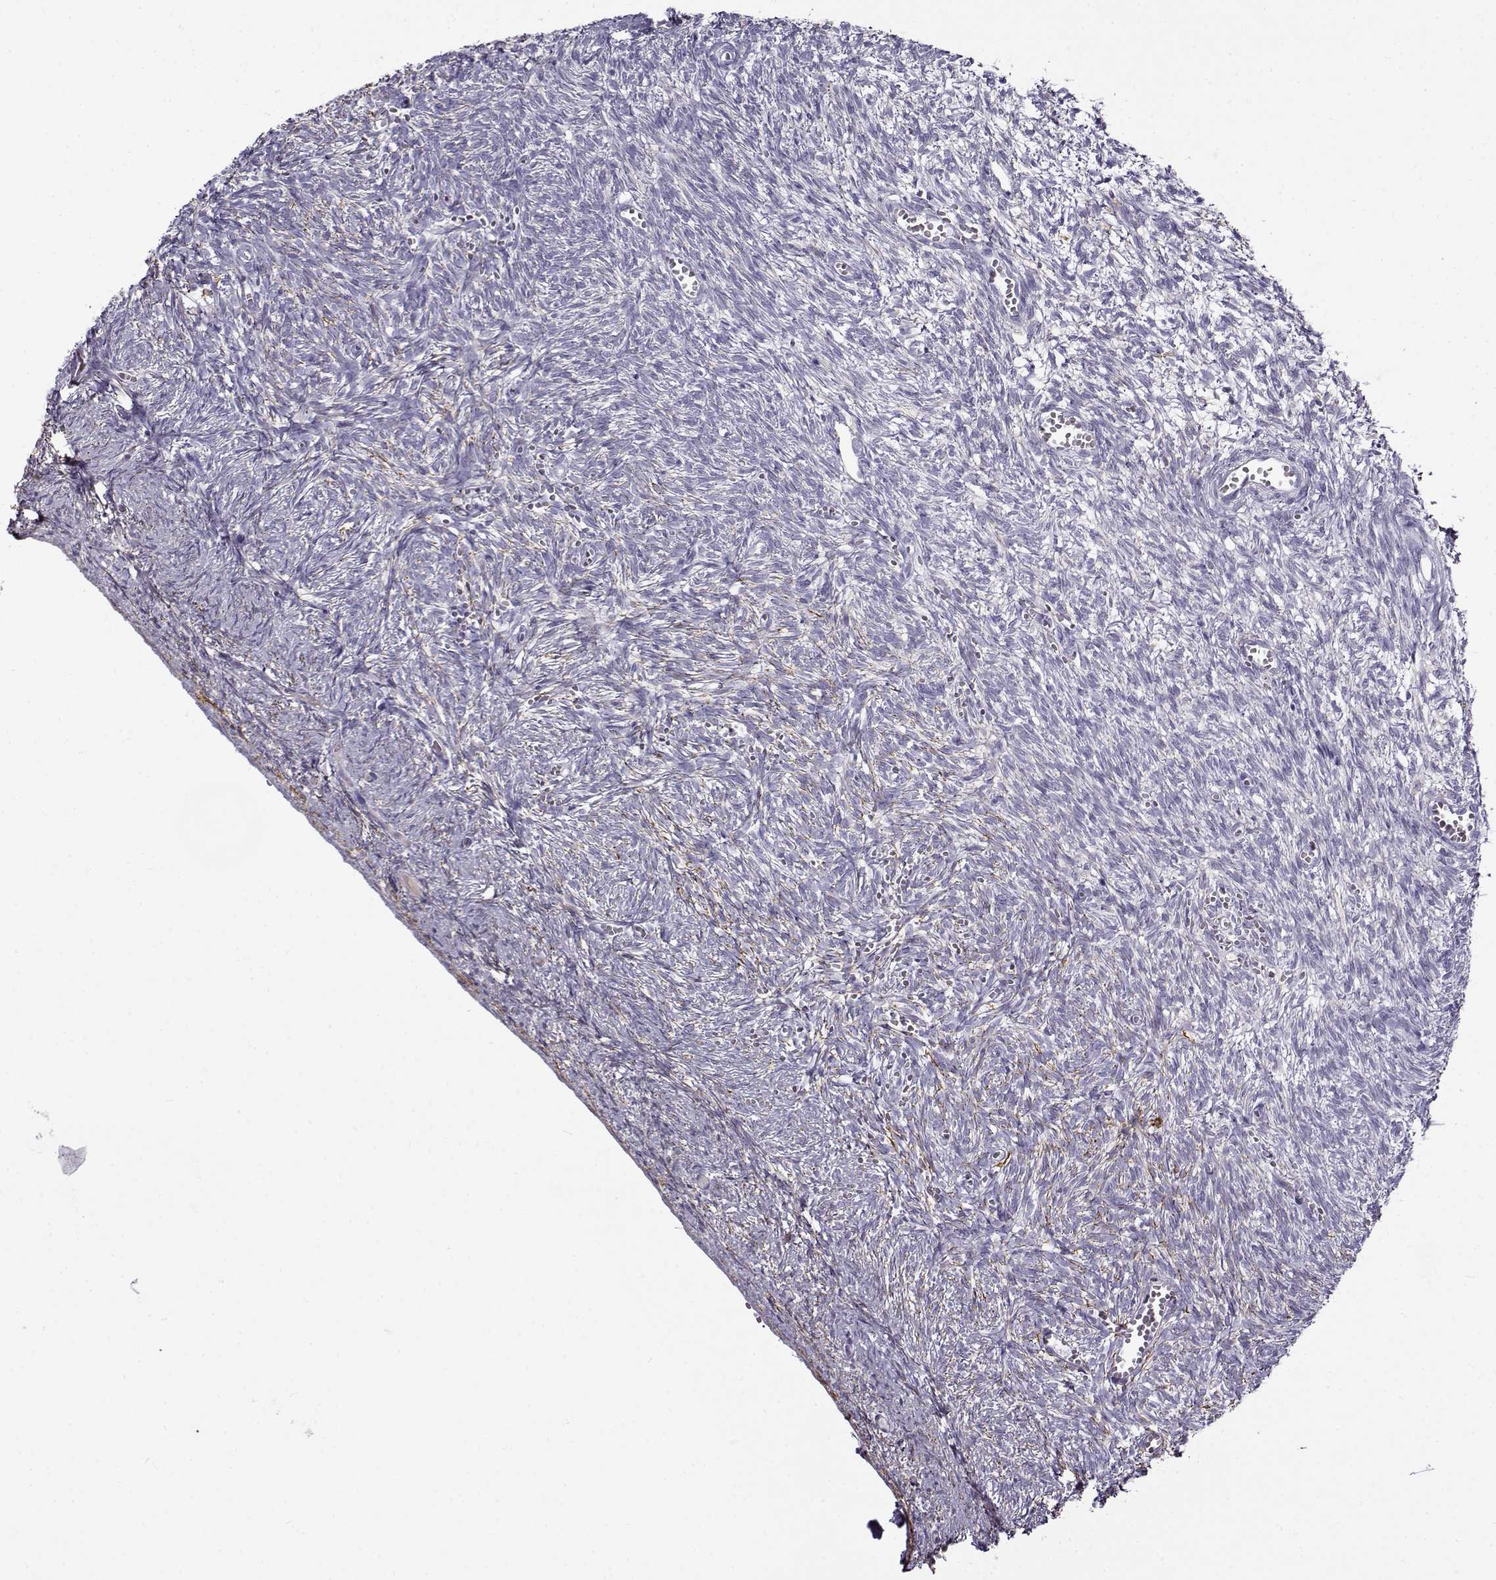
{"staining": {"intensity": "negative", "quantity": "none", "location": "none"}, "tissue": "ovary", "cell_type": "Follicle cells", "image_type": "normal", "snomed": [{"axis": "morphology", "description": "Normal tissue, NOS"}, {"axis": "topography", "description": "Ovary"}], "caption": "DAB immunohistochemical staining of benign ovary exhibits no significant positivity in follicle cells. The staining was performed using DAB to visualize the protein expression in brown, while the nuclei were stained in blue with hematoxylin (Magnification: 20x).", "gene": "GTSF1L", "patient": {"sex": "female", "age": 43}}